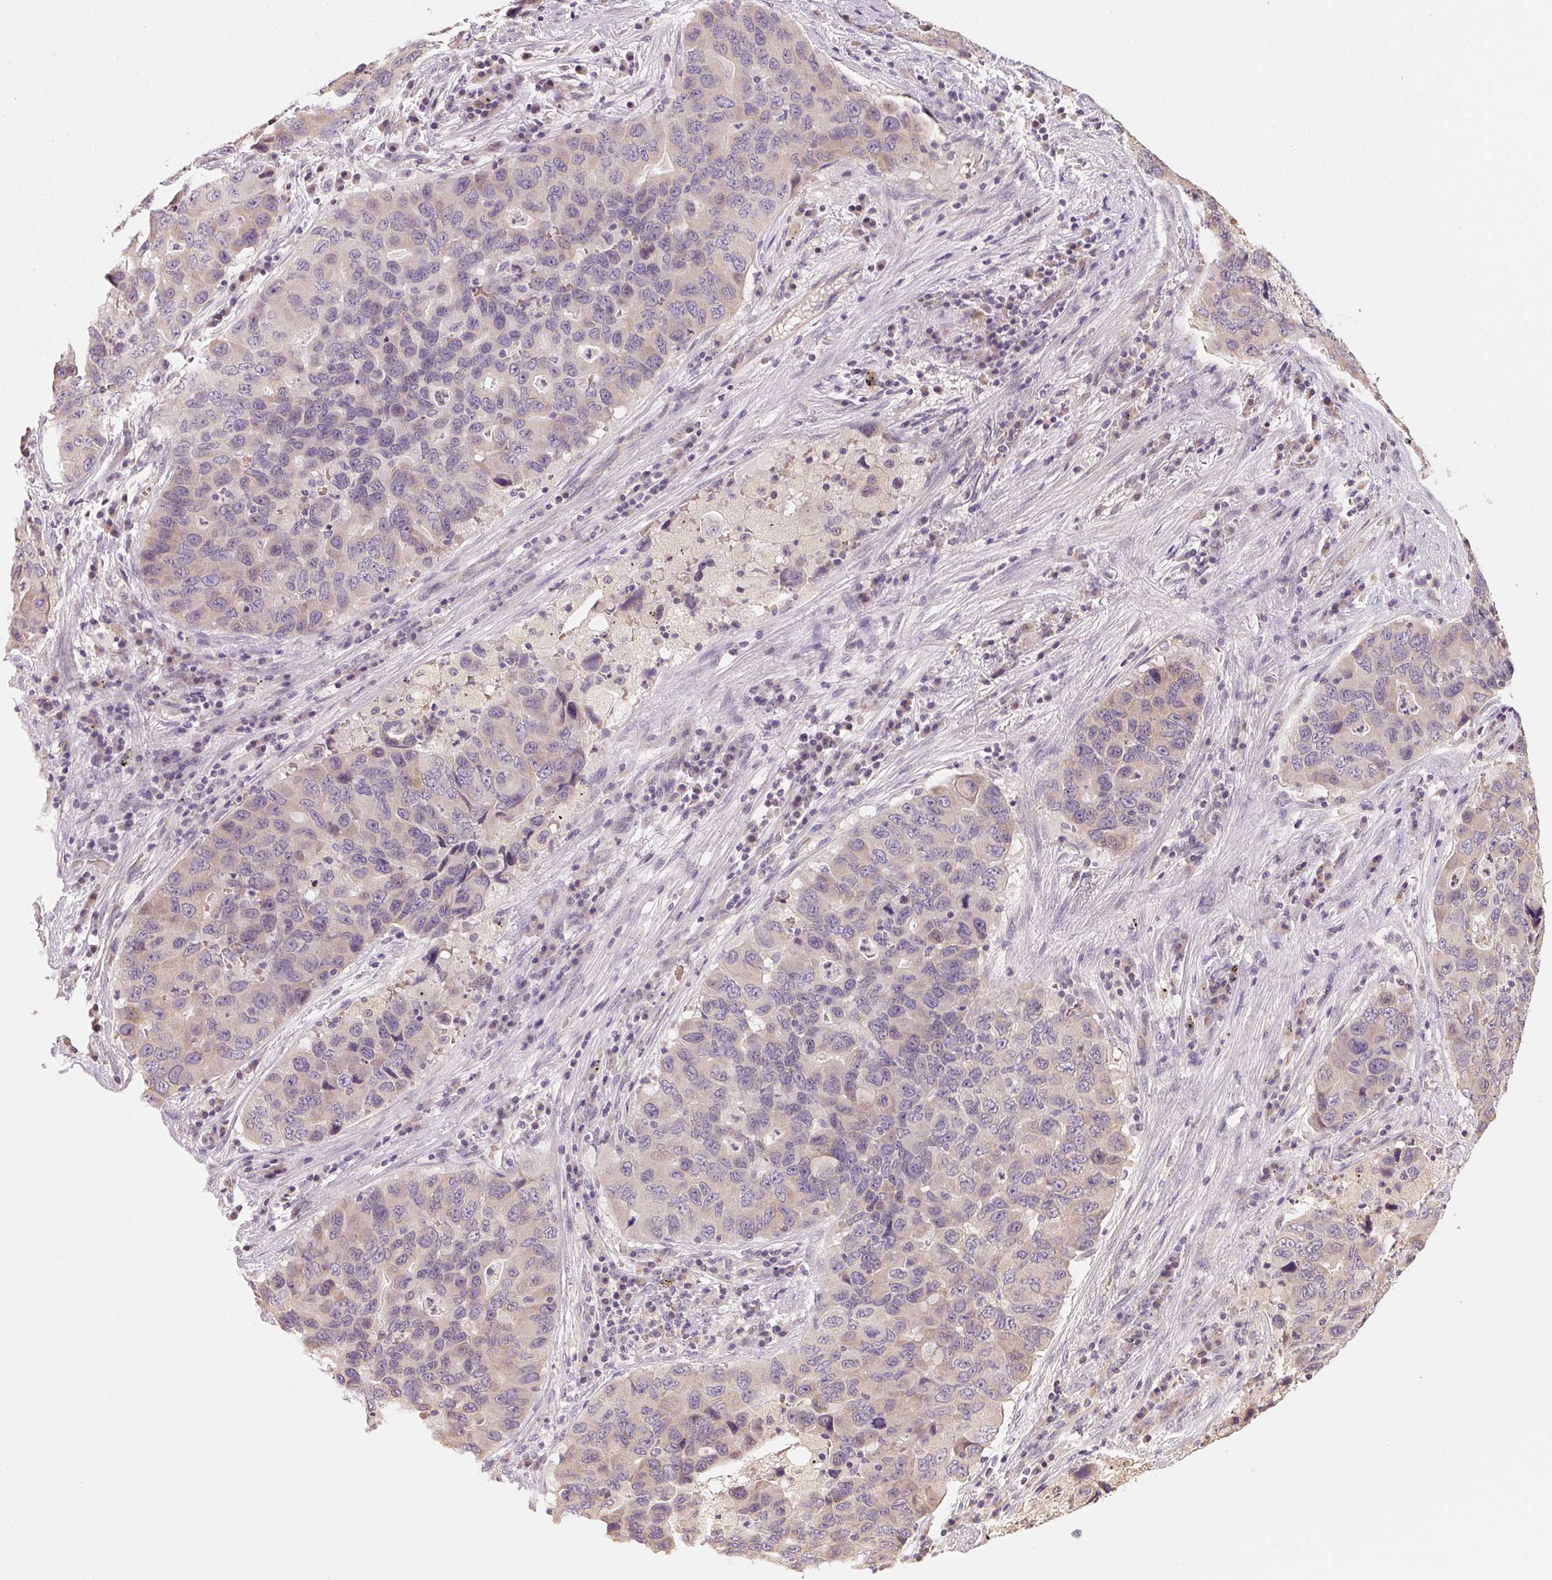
{"staining": {"intensity": "weak", "quantity": "<25%", "location": "cytoplasmic/membranous"}, "tissue": "lung cancer", "cell_type": "Tumor cells", "image_type": "cancer", "snomed": [{"axis": "morphology", "description": "Adenocarcinoma, NOS"}, {"axis": "morphology", "description": "Adenocarcinoma, metastatic, NOS"}, {"axis": "topography", "description": "Lymph node"}, {"axis": "topography", "description": "Lung"}], "caption": "DAB (3,3'-diaminobenzidine) immunohistochemical staining of lung adenocarcinoma reveals no significant expression in tumor cells. The staining was performed using DAB to visualize the protein expression in brown, while the nuclei were stained in blue with hematoxylin (Magnification: 20x).", "gene": "ALDH8A1", "patient": {"sex": "female", "age": 54}}